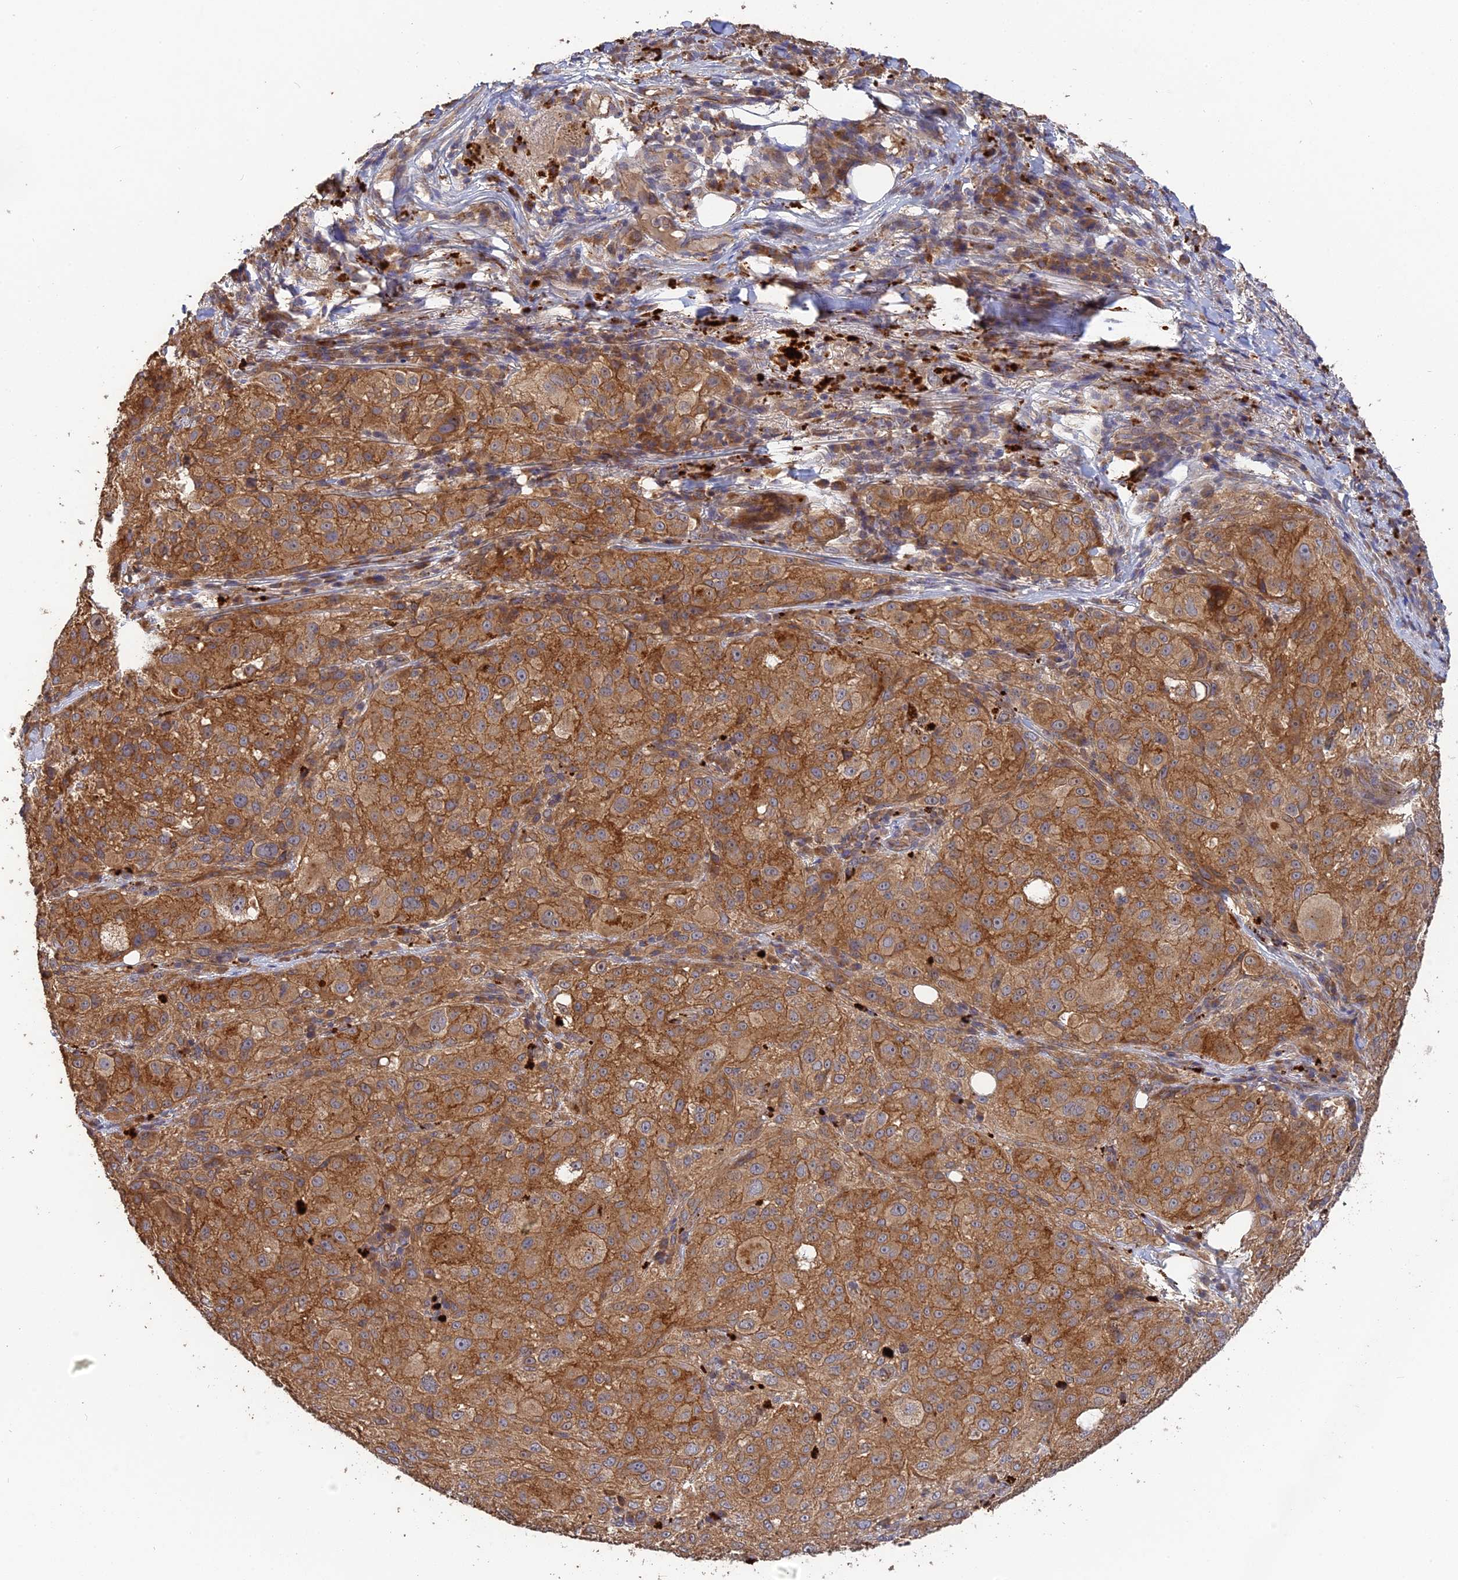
{"staining": {"intensity": "moderate", "quantity": ">75%", "location": "cytoplasmic/membranous"}, "tissue": "melanoma", "cell_type": "Tumor cells", "image_type": "cancer", "snomed": [{"axis": "morphology", "description": "Necrosis, NOS"}, {"axis": "morphology", "description": "Malignant melanoma, NOS"}, {"axis": "topography", "description": "Skin"}], "caption": "This is a histology image of immunohistochemistry staining of malignant melanoma, which shows moderate staining in the cytoplasmic/membranous of tumor cells.", "gene": "ARHGAP40", "patient": {"sex": "female", "age": 87}}